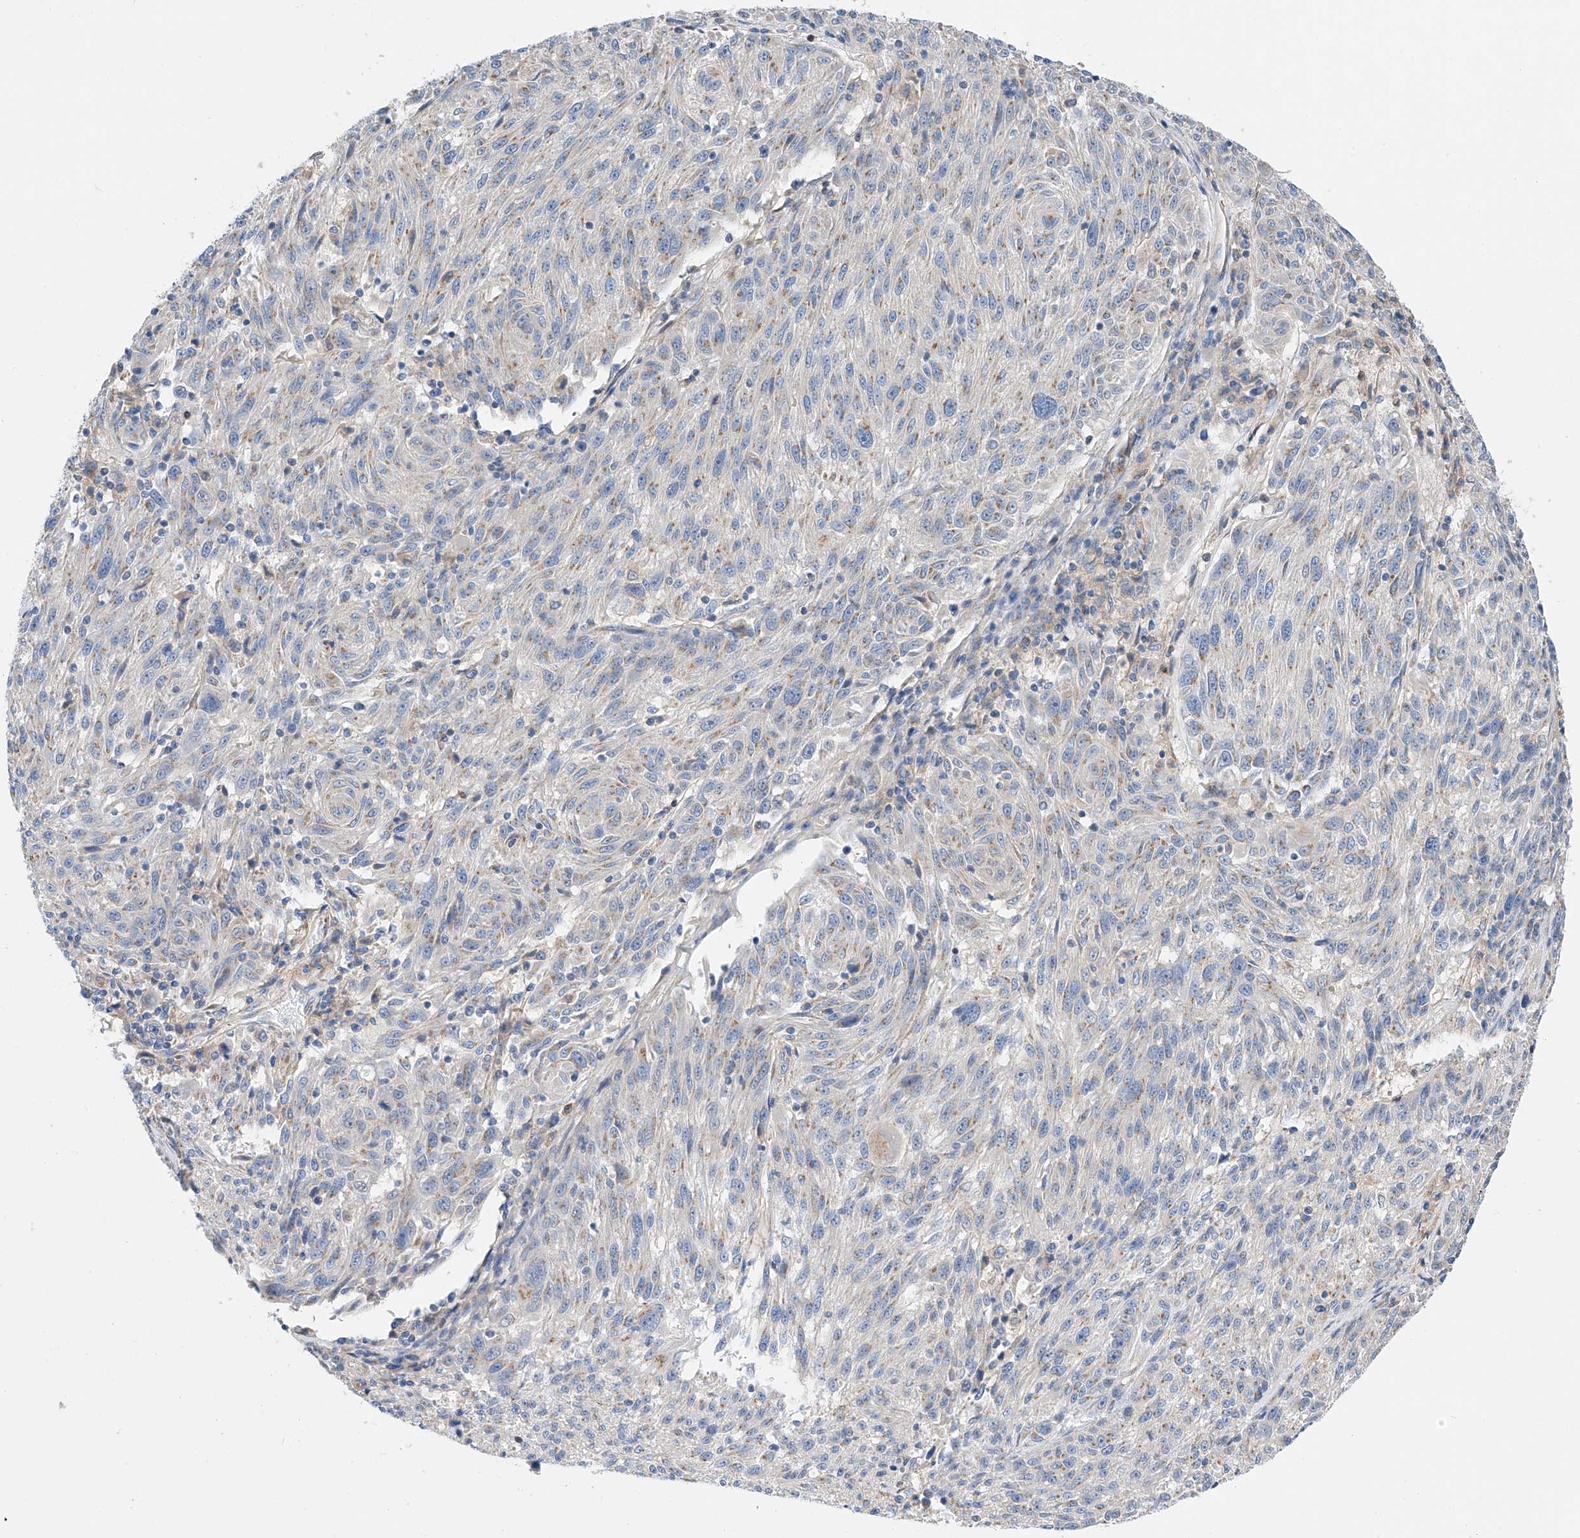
{"staining": {"intensity": "weak", "quantity": "<25%", "location": "cytoplasmic/membranous"}, "tissue": "melanoma", "cell_type": "Tumor cells", "image_type": "cancer", "snomed": [{"axis": "morphology", "description": "Malignant melanoma, NOS"}, {"axis": "topography", "description": "Skin"}], "caption": "A photomicrograph of human melanoma is negative for staining in tumor cells.", "gene": "SLC22A7", "patient": {"sex": "male", "age": 53}}